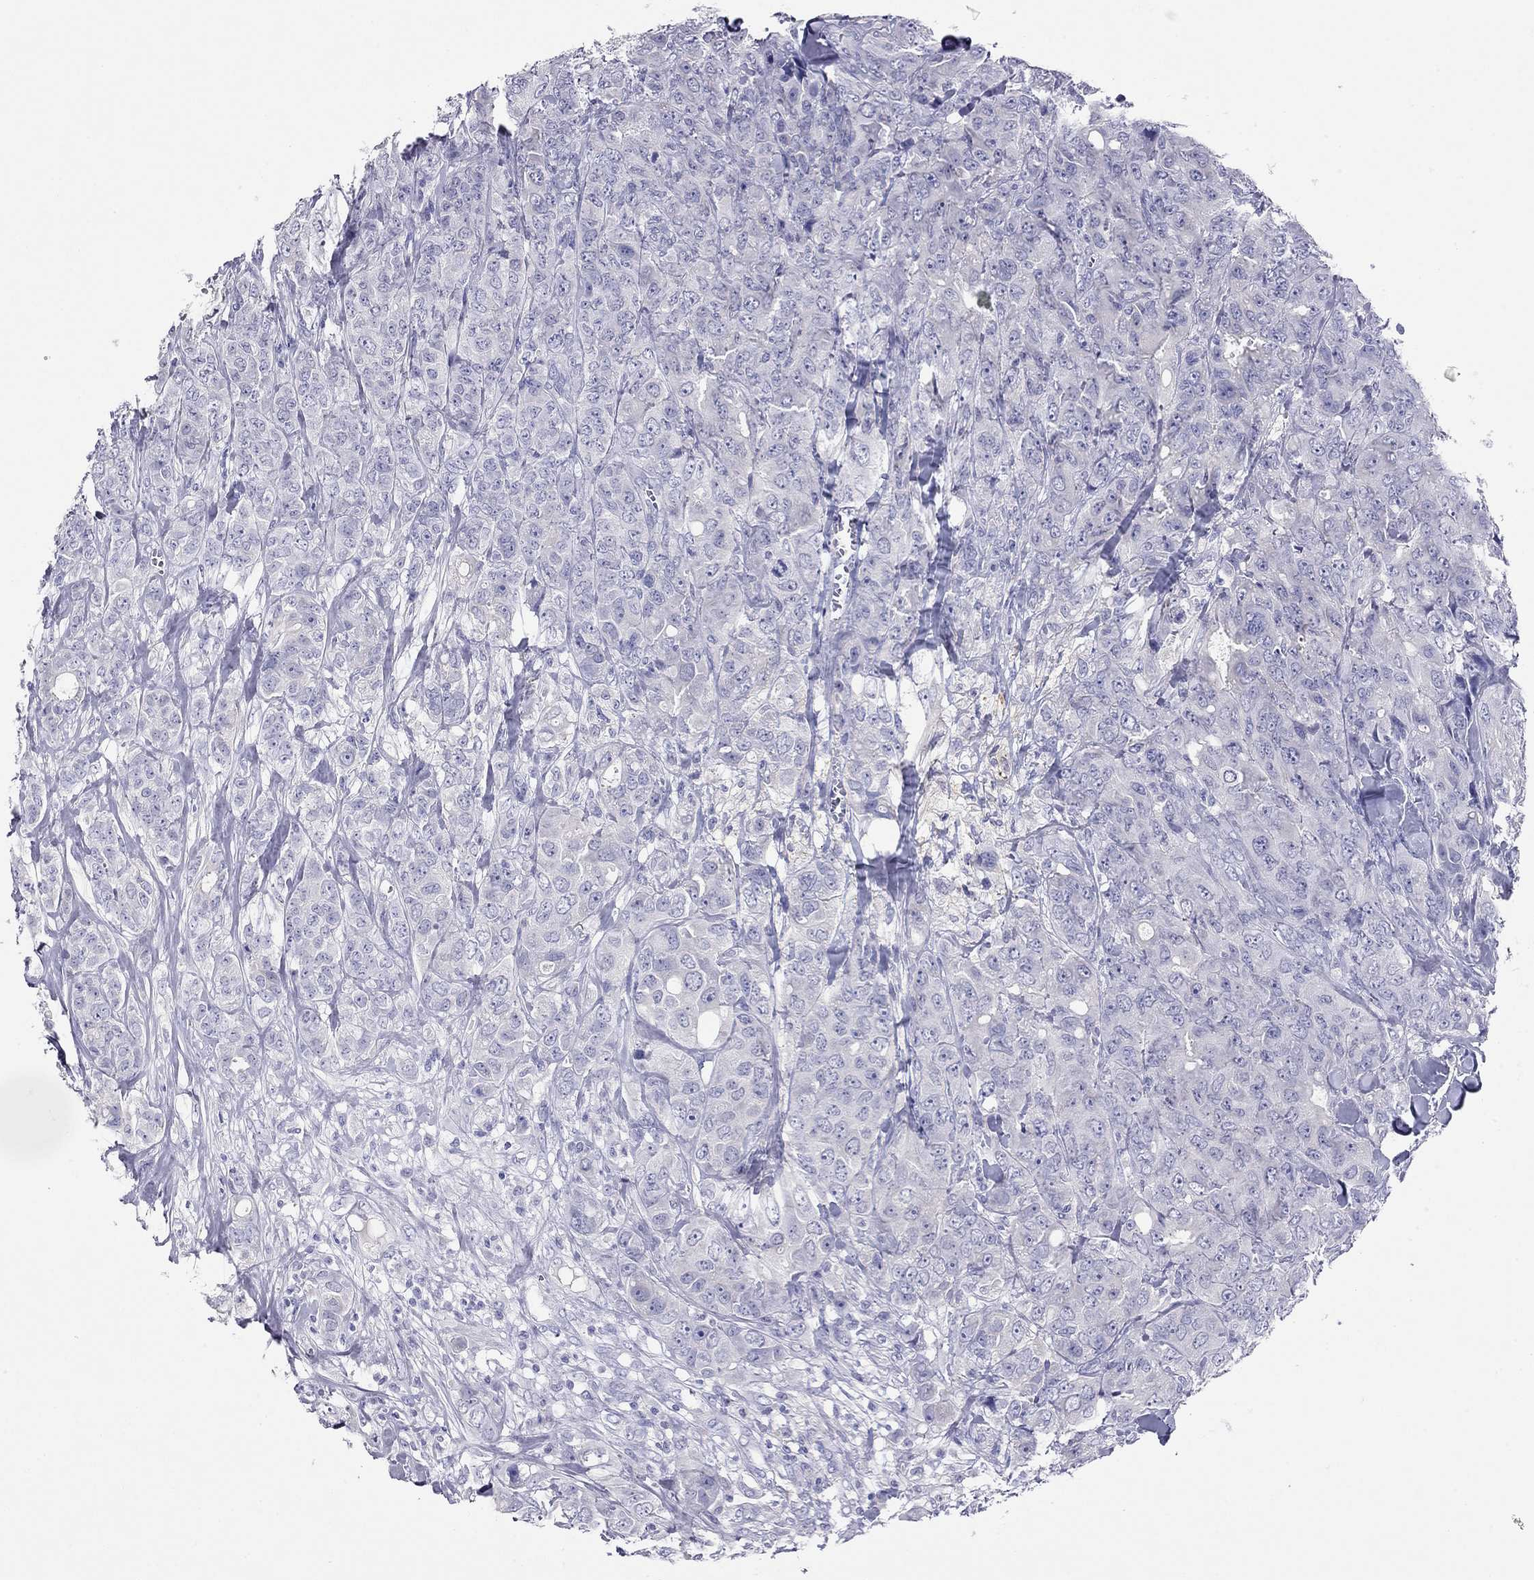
{"staining": {"intensity": "negative", "quantity": "none", "location": "none"}, "tissue": "breast cancer", "cell_type": "Tumor cells", "image_type": "cancer", "snomed": [{"axis": "morphology", "description": "Duct carcinoma"}, {"axis": "topography", "description": "Breast"}], "caption": "An immunohistochemistry (IHC) micrograph of breast infiltrating ductal carcinoma is shown. There is no staining in tumor cells of breast infiltrating ductal carcinoma.", "gene": "CAPNS2", "patient": {"sex": "female", "age": 43}}